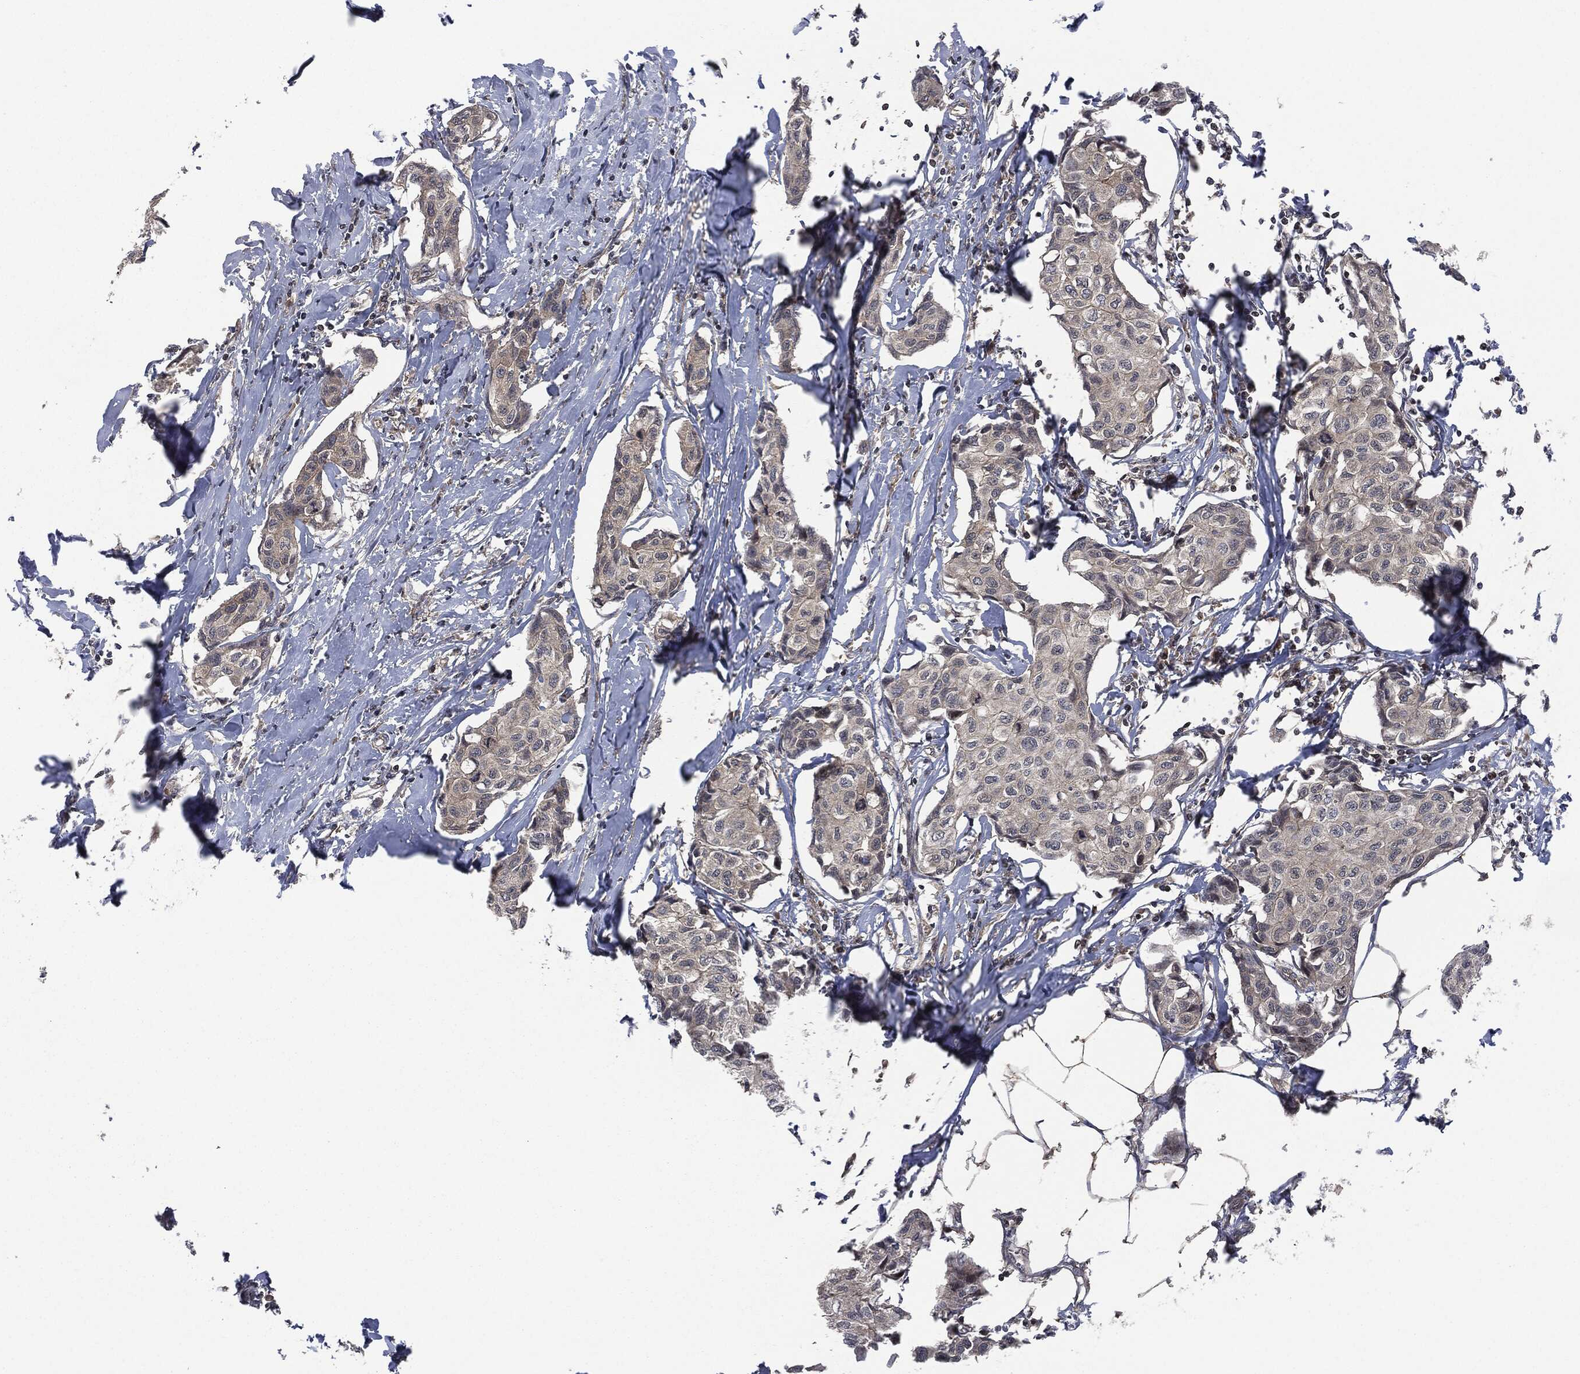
{"staining": {"intensity": "negative", "quantity": "none", "location": "none"}, "tissue": "breast cancer", "cell_type": "Tumor cells", "image_type": "cancer", "snomed": [{"axis": "morphology", "description": "Duct carcinoma"}, {"axis": "topography", "description": "Breast"}], "caption": "High power microscopy micrograph of an immunohistochemistry (IHC) micrograph of breast cancer, revealing no significant positivity in tumor cells.", "gene": "HRAS", "patient": {"sex": "female", "age": 80}}